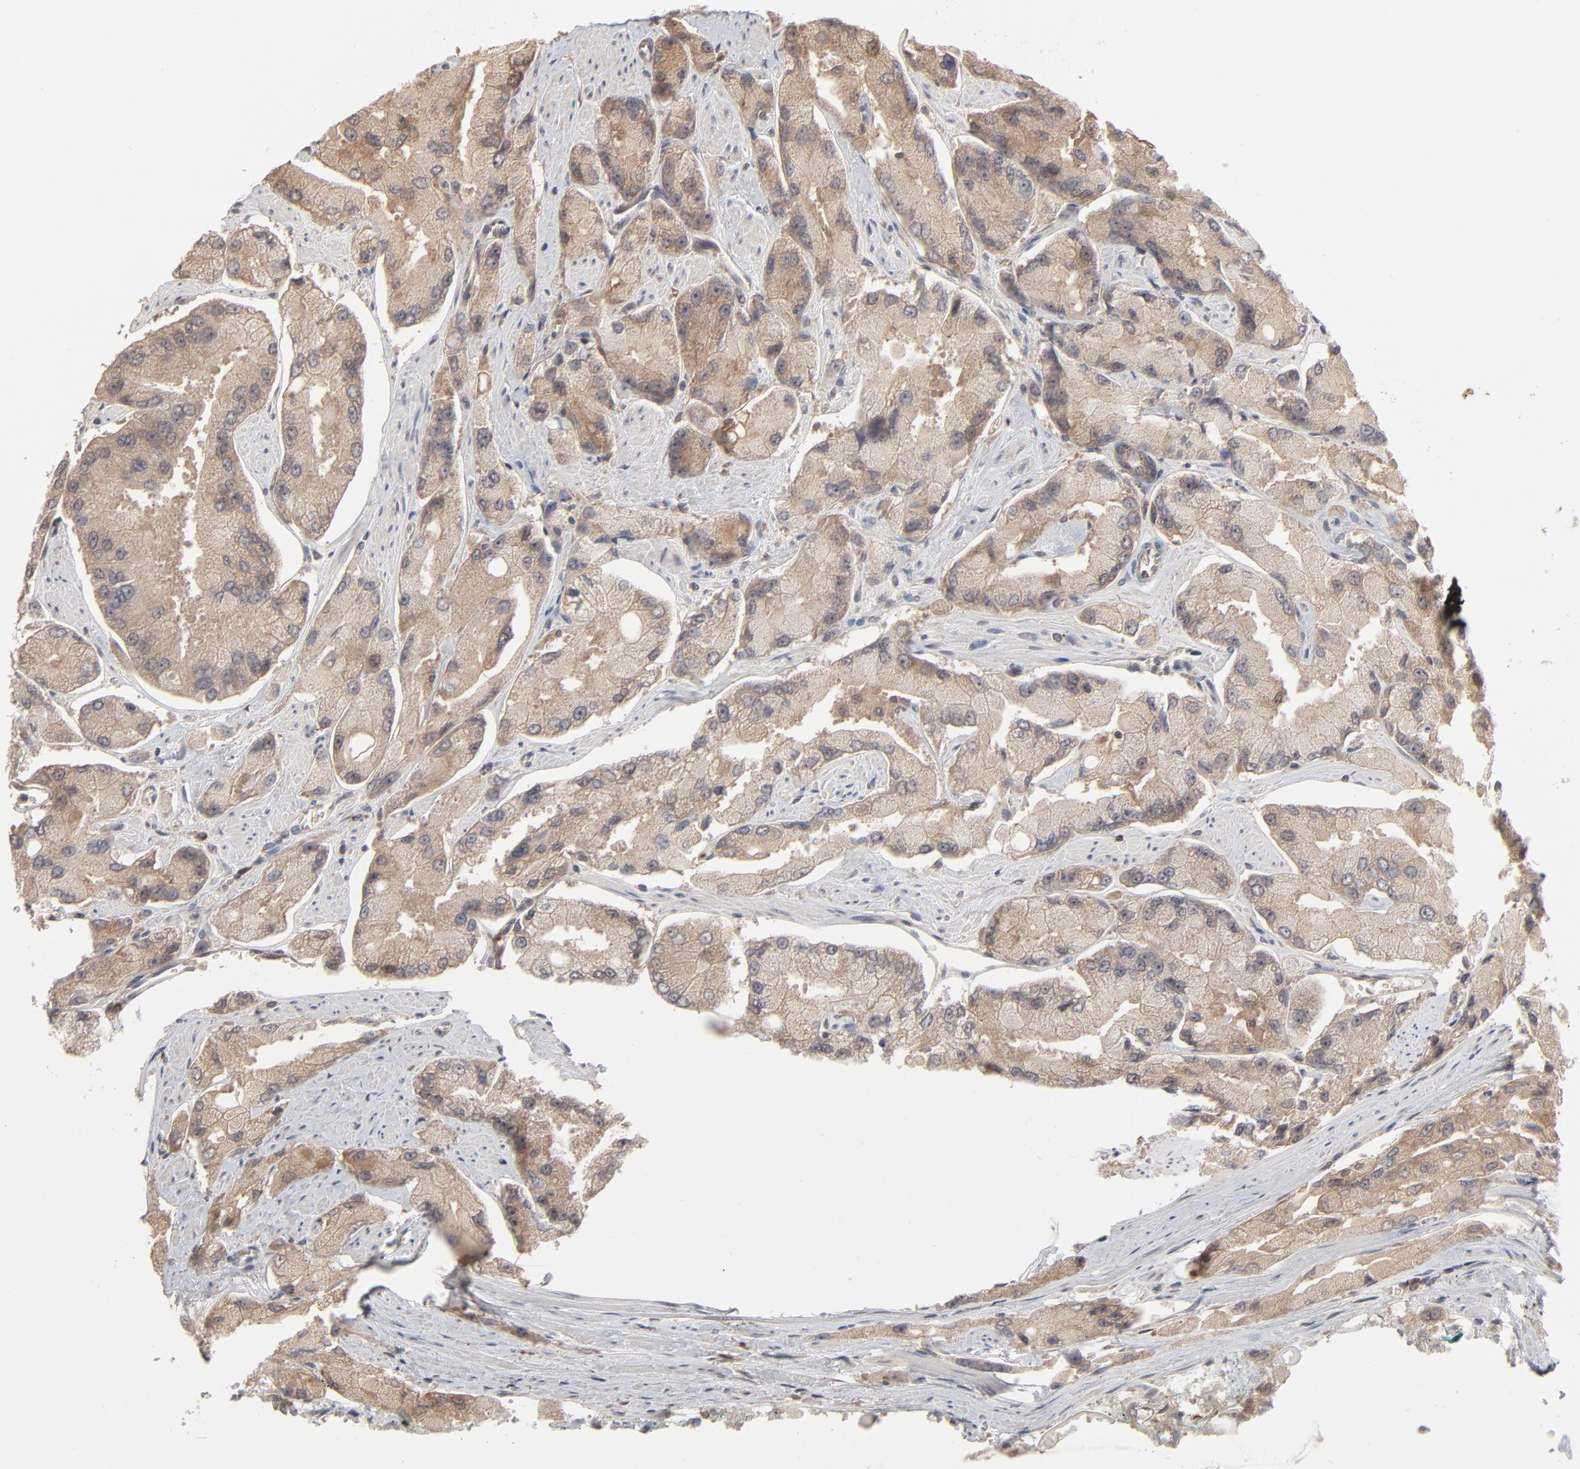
{"staining": {"intensity": "weak", "quantity": ">75%", "location": "cytoplasmic/membranous"}, "tissue": "prostate cancer", "cell_type": "Tumor cells", "image_type": "cancer", "snomed": [{"axis": "morphology", "description": "Adenocarcinoma, High grade"}, {"axis": "topography", "description": "Prostate"}], "caption": "The photomicrograph exhibits a brown stain indicating the presence of a protein in the cytoplasmic/membranous of tumor cells in high-grade adenocarcinoma (prostate). The protein is shown in brown color, while the nuclei are stained blue.", "gene": "SCFD1", "patient": {"sex": "male", "age": 58}}